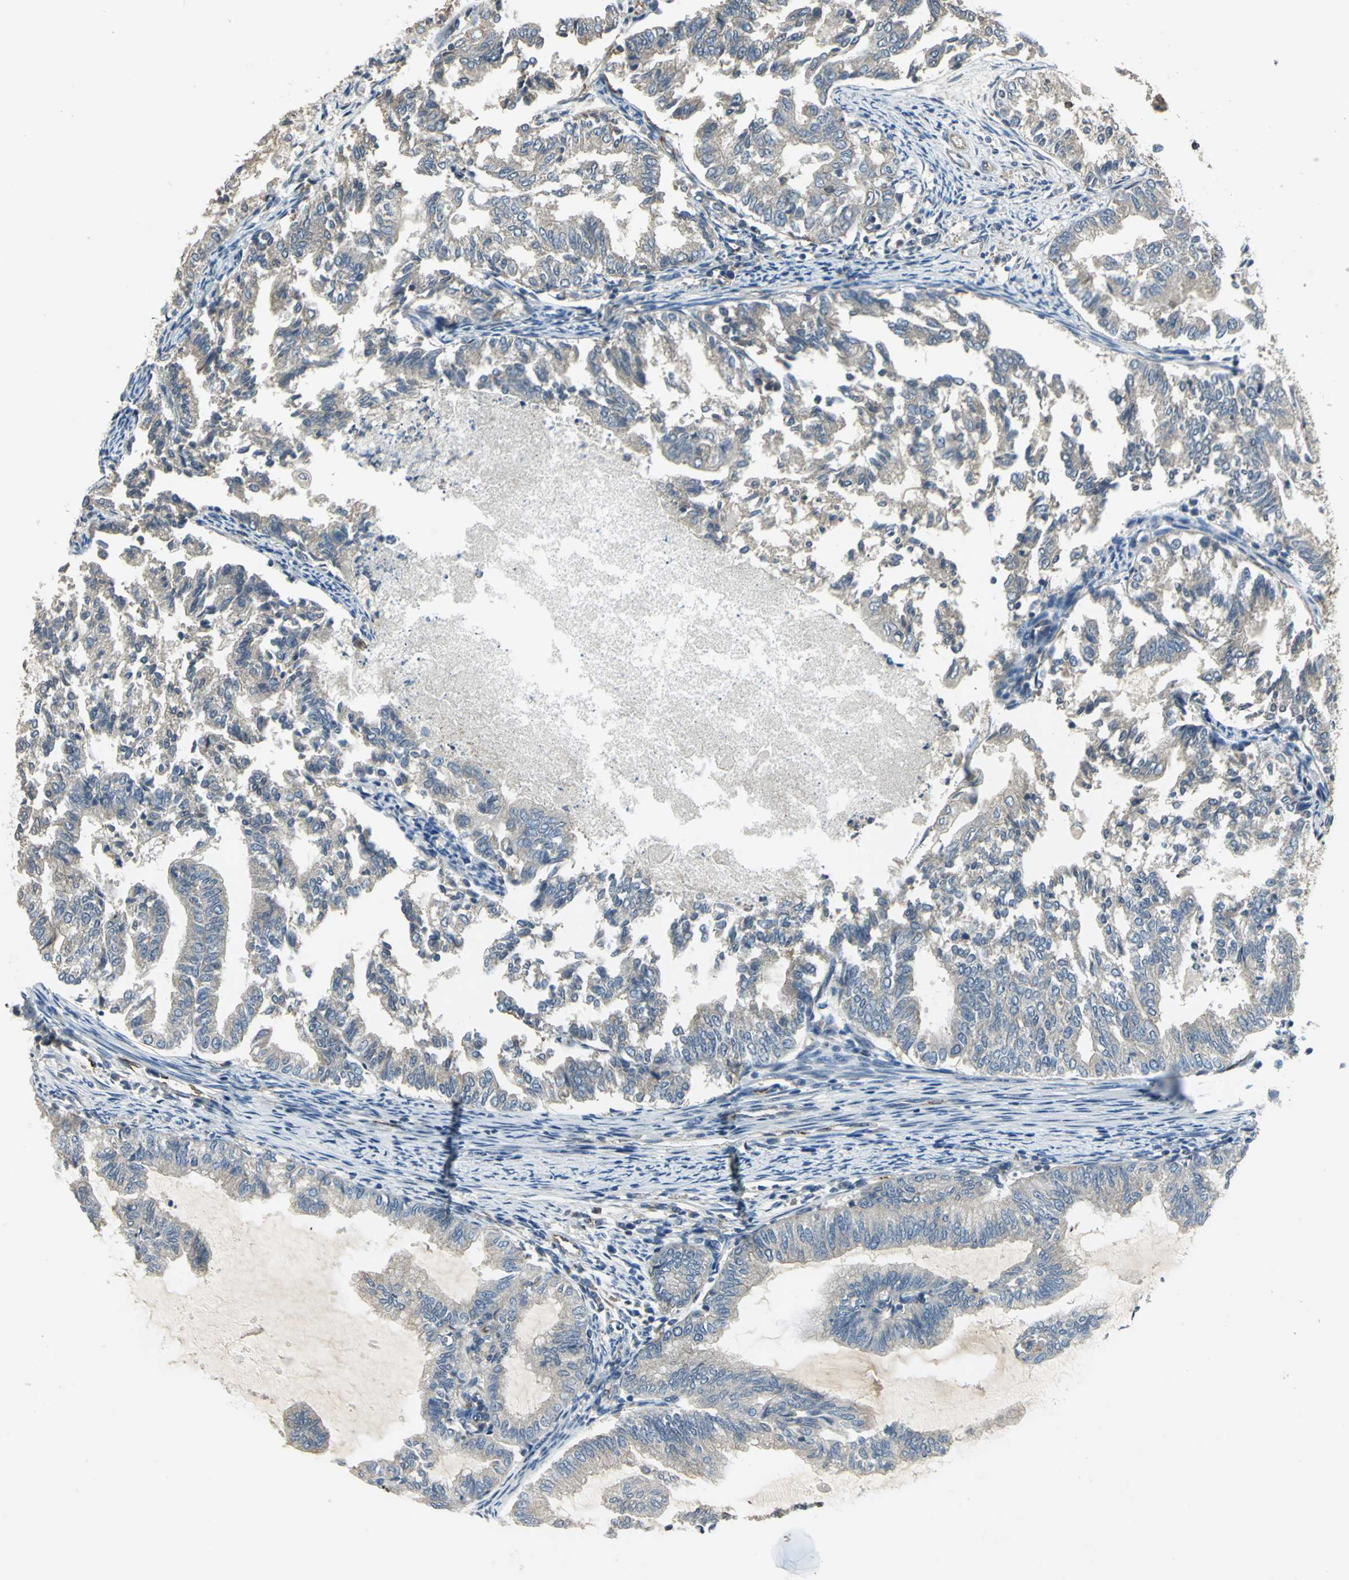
{"staining": {"intensity": "weak", "quantity": "25%-75%", "location": "cytoplasmic/membranous"}, "tissue": "endometrial cancer", "cell_type": "Tumor cells", "image_type": "cancer", "snomed": [{"axis": "morphology", "description": "Adenocarcinoma, NOS"}, {"axis": "topography", "description": "Endometrium"}], "caption": "IHC (DAB (3,3'-diaminobenzidine)) staining of adenocarcinoma (endometrial) exhibits weak cytoplasmic/membranous protein staining in approximately 25%-75% of tumor cells.", "gene": "RAPGEF1", "patient": {"sex": "female", "age": 79}}